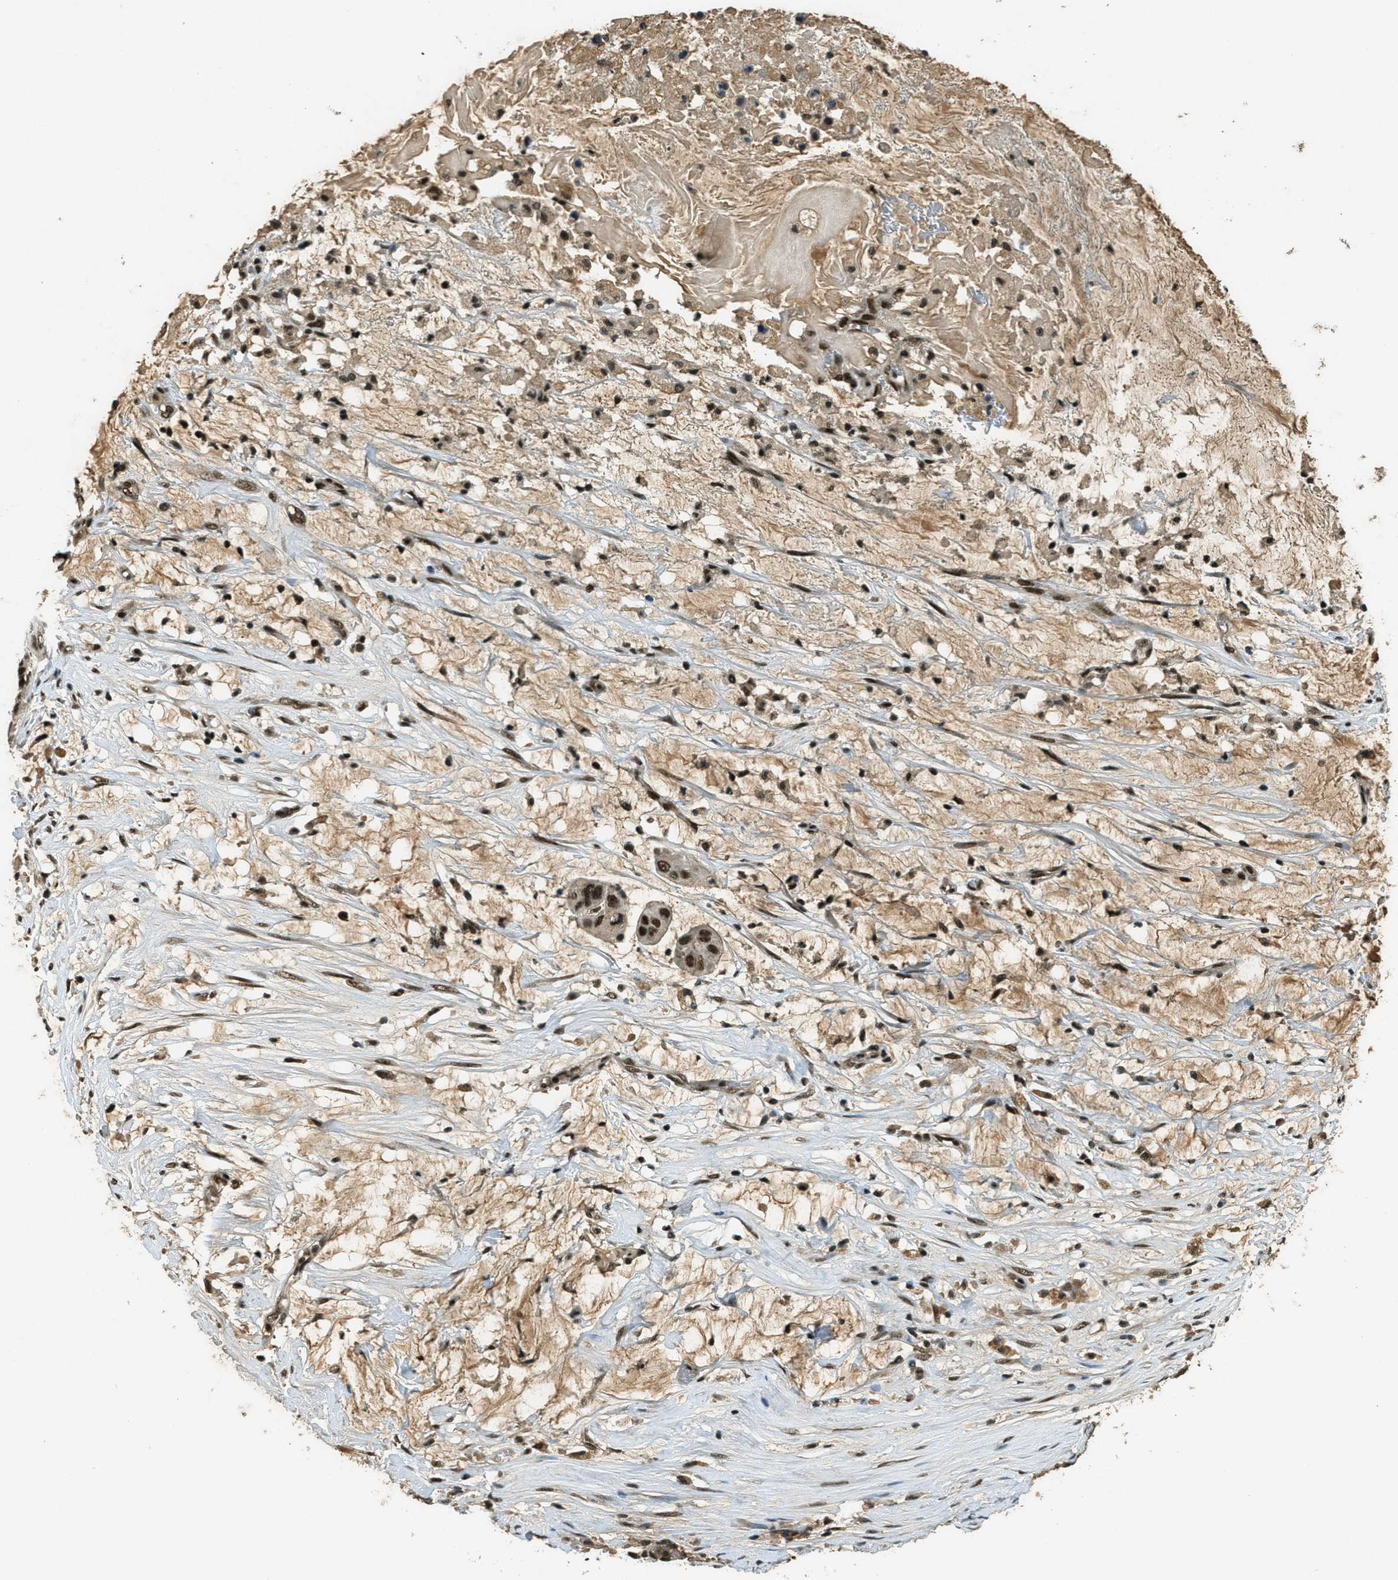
{"staining": {"intensity": "strong", "quantity": ">75%", "location": "nuclear"}, "tissue": "ovarian cancer", "cell_type": "Tumor cells", "image_type": "cancer", "snomed": [{"axis": "morphology", "description": "Cystadenocarcinoma, mucinous, NOS"}, {"axis": "topography", "description": "Ovary"}], "caption": "The immunohistochemical stain shows strong nuclear expression in tumor cells of ovarian cancer (mucinous cystadenocarcinoma) tissue. (brown staining indicates protein expression, while blue staining denotes nuclei).", "gene": "ZNF148", "patient": {"sex": "female", "age": 80}}